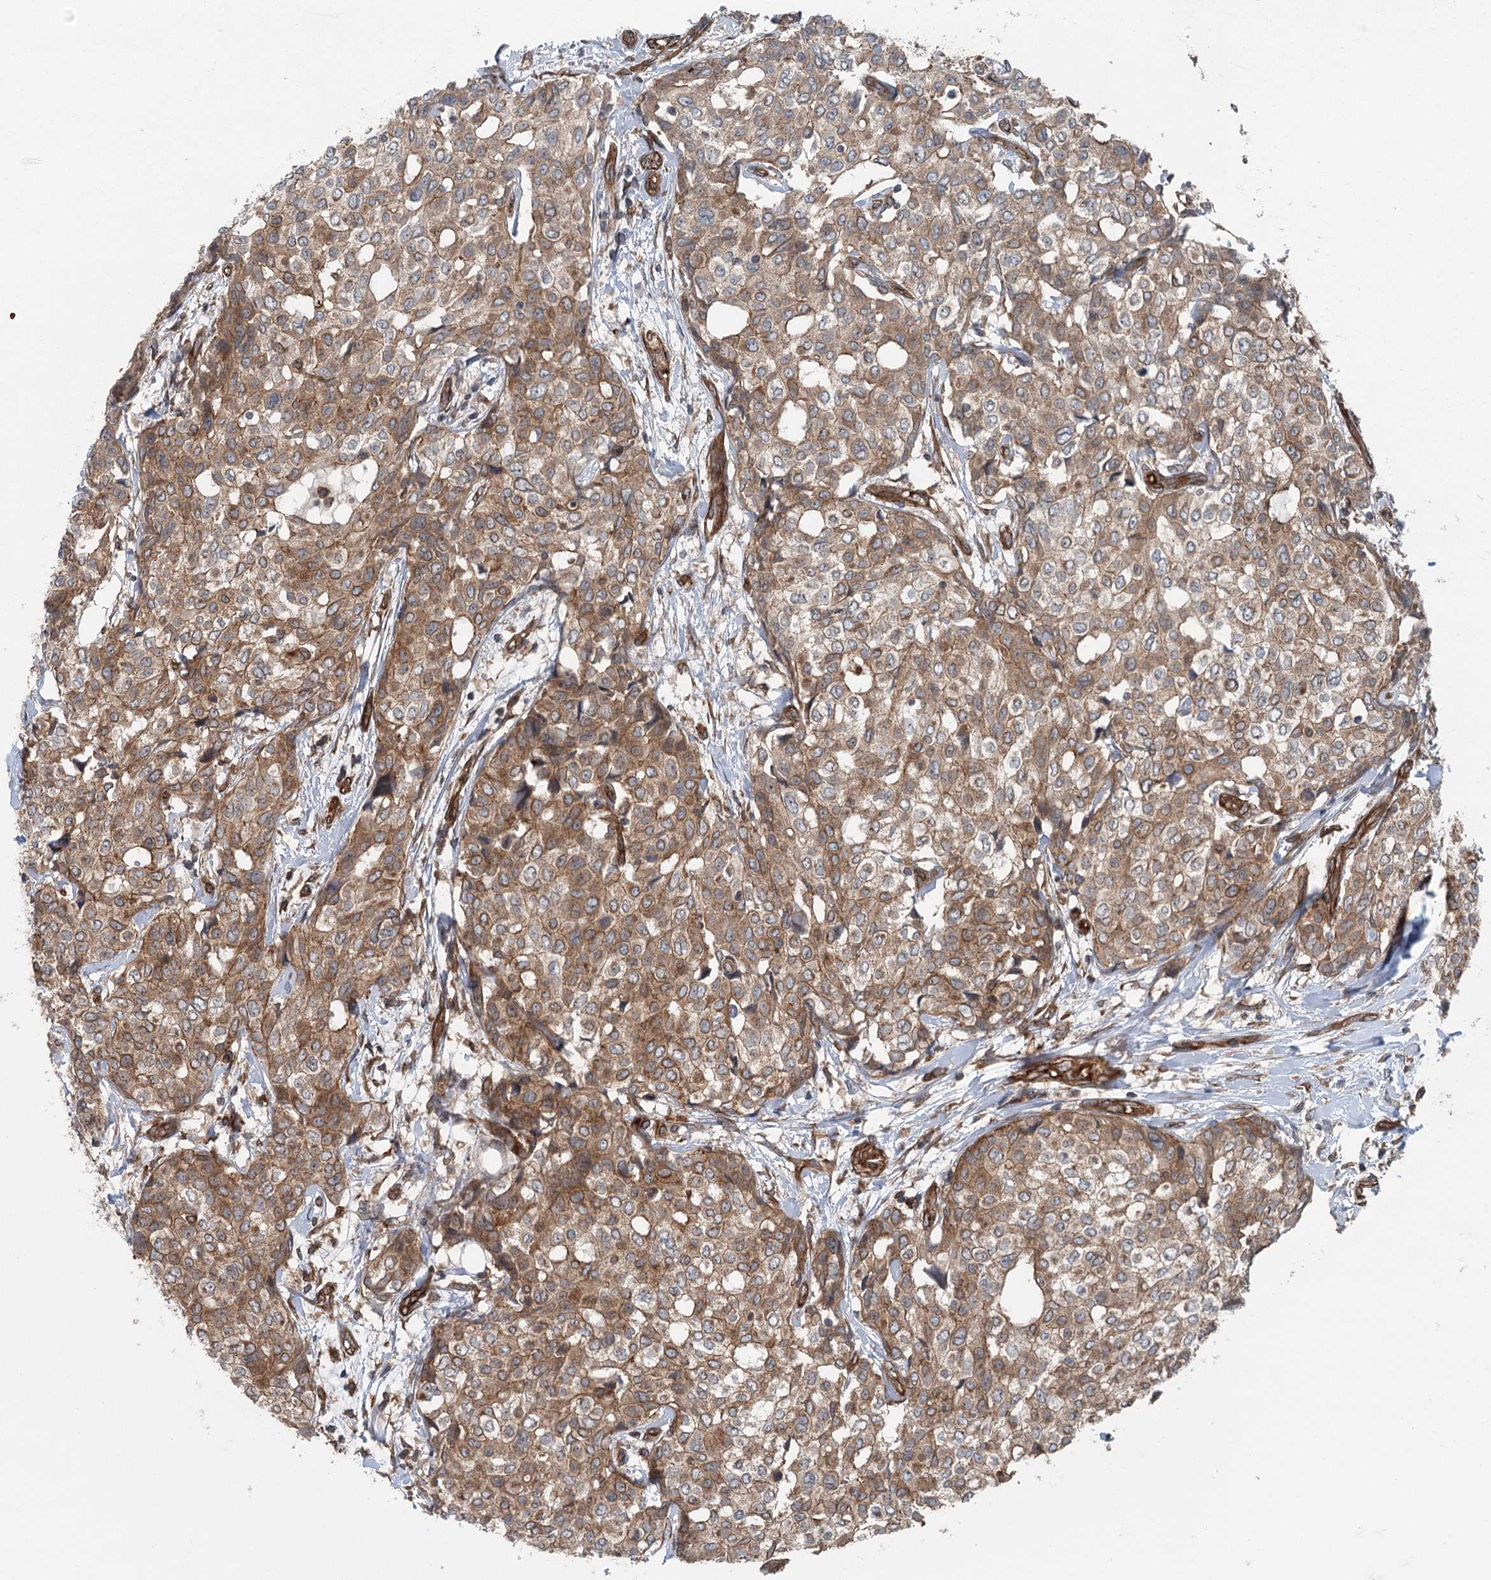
{"staining": {"intensity": "moderate", "quantity": ">75%", "location": "cytoplasmic/membranous"}, "tissue": "breast cancer", "cell_type": "Tumor cells", "image_type": "cancer", "snomed": [{"axis": "morphology", "description": "Lobular carcinoma"}, {"axis": "topography", "description": "Breast"}], "caption": "The micrograph exhibits immunohistochemical staining of breast lobular carcinoma. There is moderate cytoplasmic/membranous positivity is seen in about >75% of tumor cells.", "gene": "IQSEC1", "patient": {"sex": "female", "age": 51}}